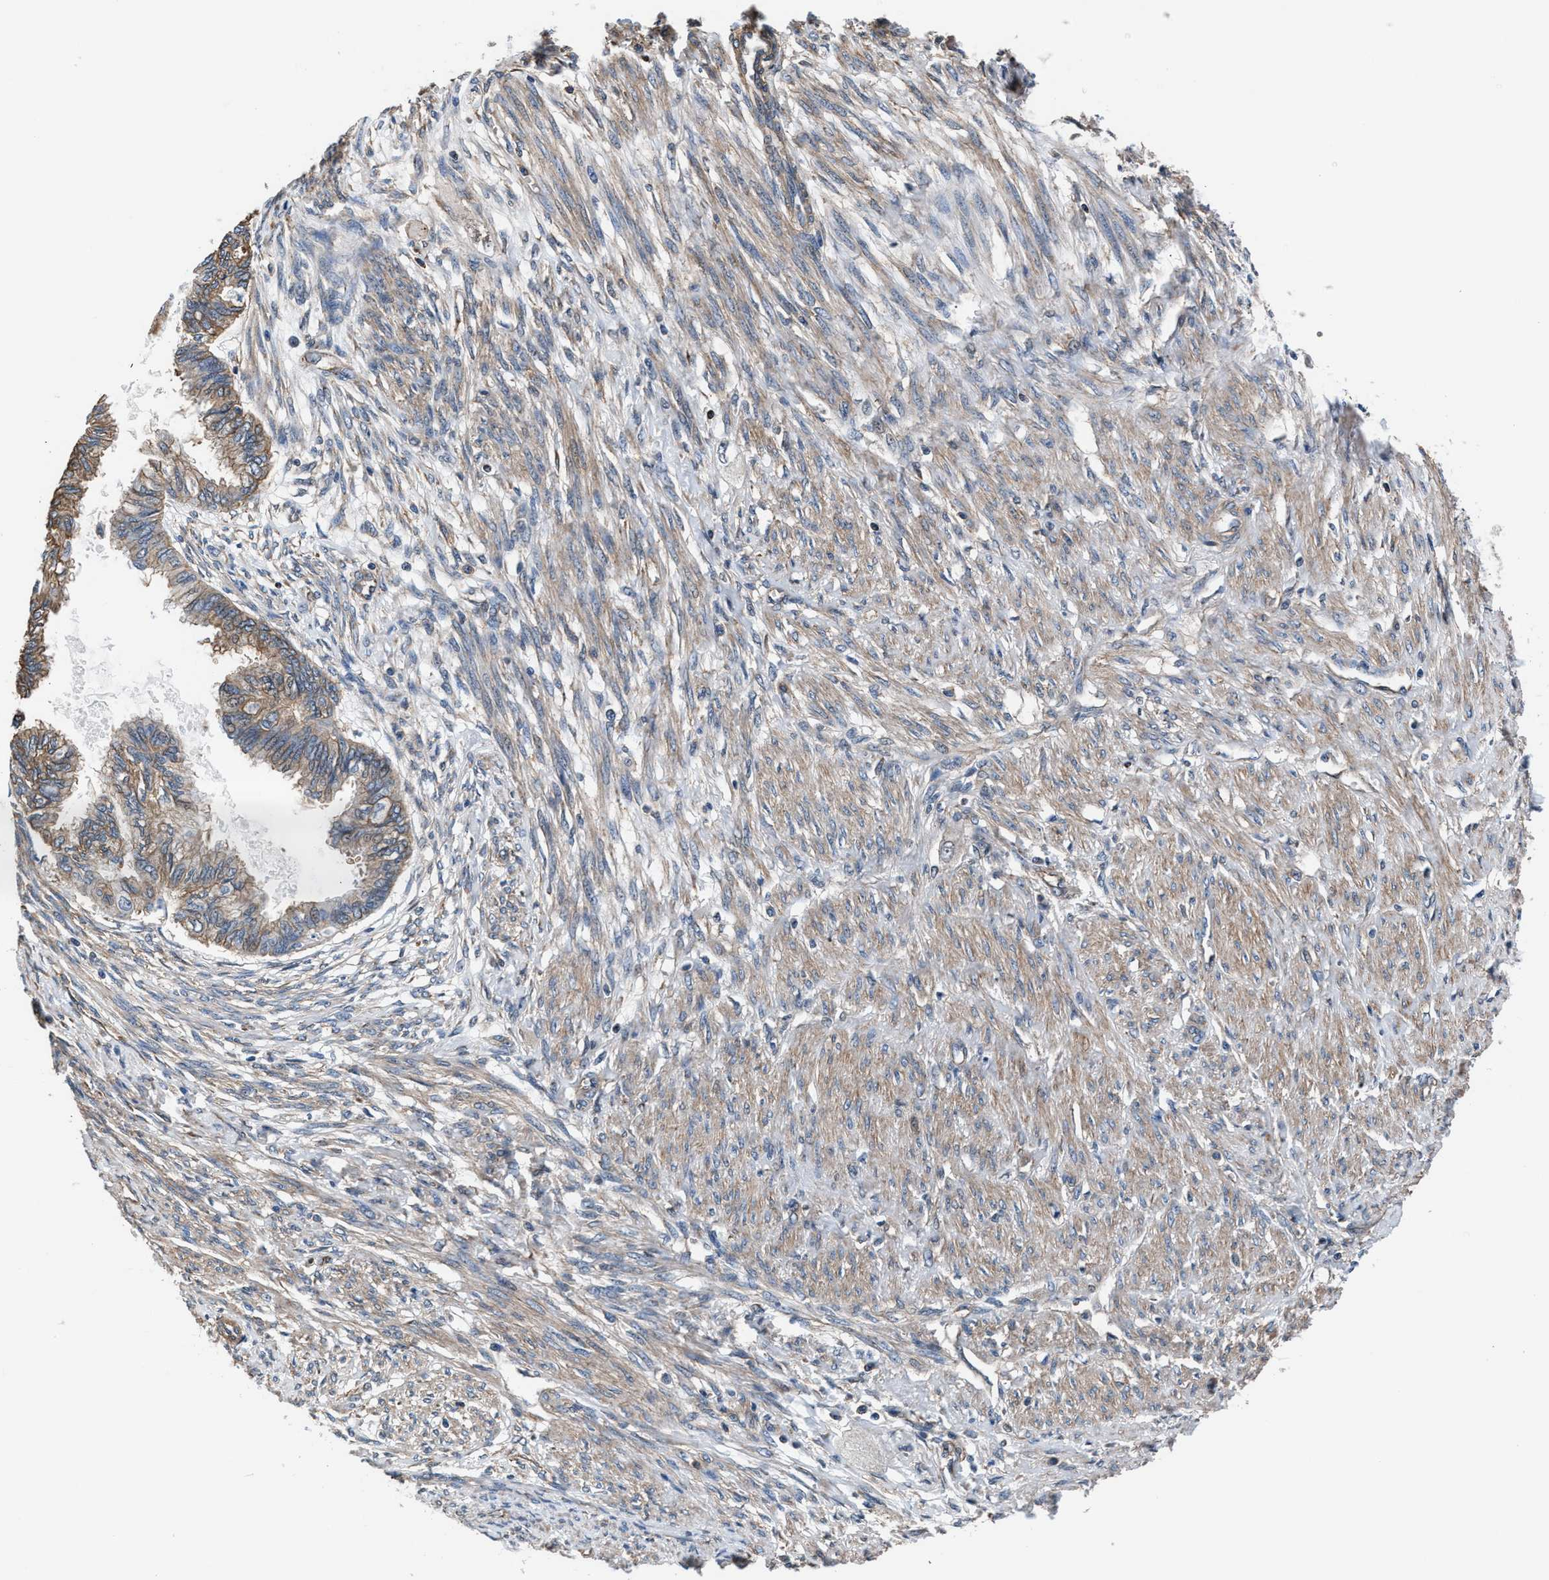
{"staining": {"intensity": "moderate", "quantity": ">75%", "location": "cytoplasmic/membranous"}, "tissue": "cervical cancer", "cell_type": "Tumor cells", "image_type": "cancer", "snomed": [{"axis": "morphology", "description": "Normal tissue, NOS"}, {"axis": "morphology", "description": "Adenocarcinoma, NOS"}, {"axis": "topography", "description": "Cervix"}, {"axis": "topography", "description": "Endometrium"}], "caption": "Tumor cells show medium levels of moderate cytoplasmic/membranous staining in about >75% of cells in human cervical adenocarcinoma. (Brightfield microscopy of DAB IHC at high magnification).", "gene": "NKTR", "patient": {"sex": "female", "age": 86}}